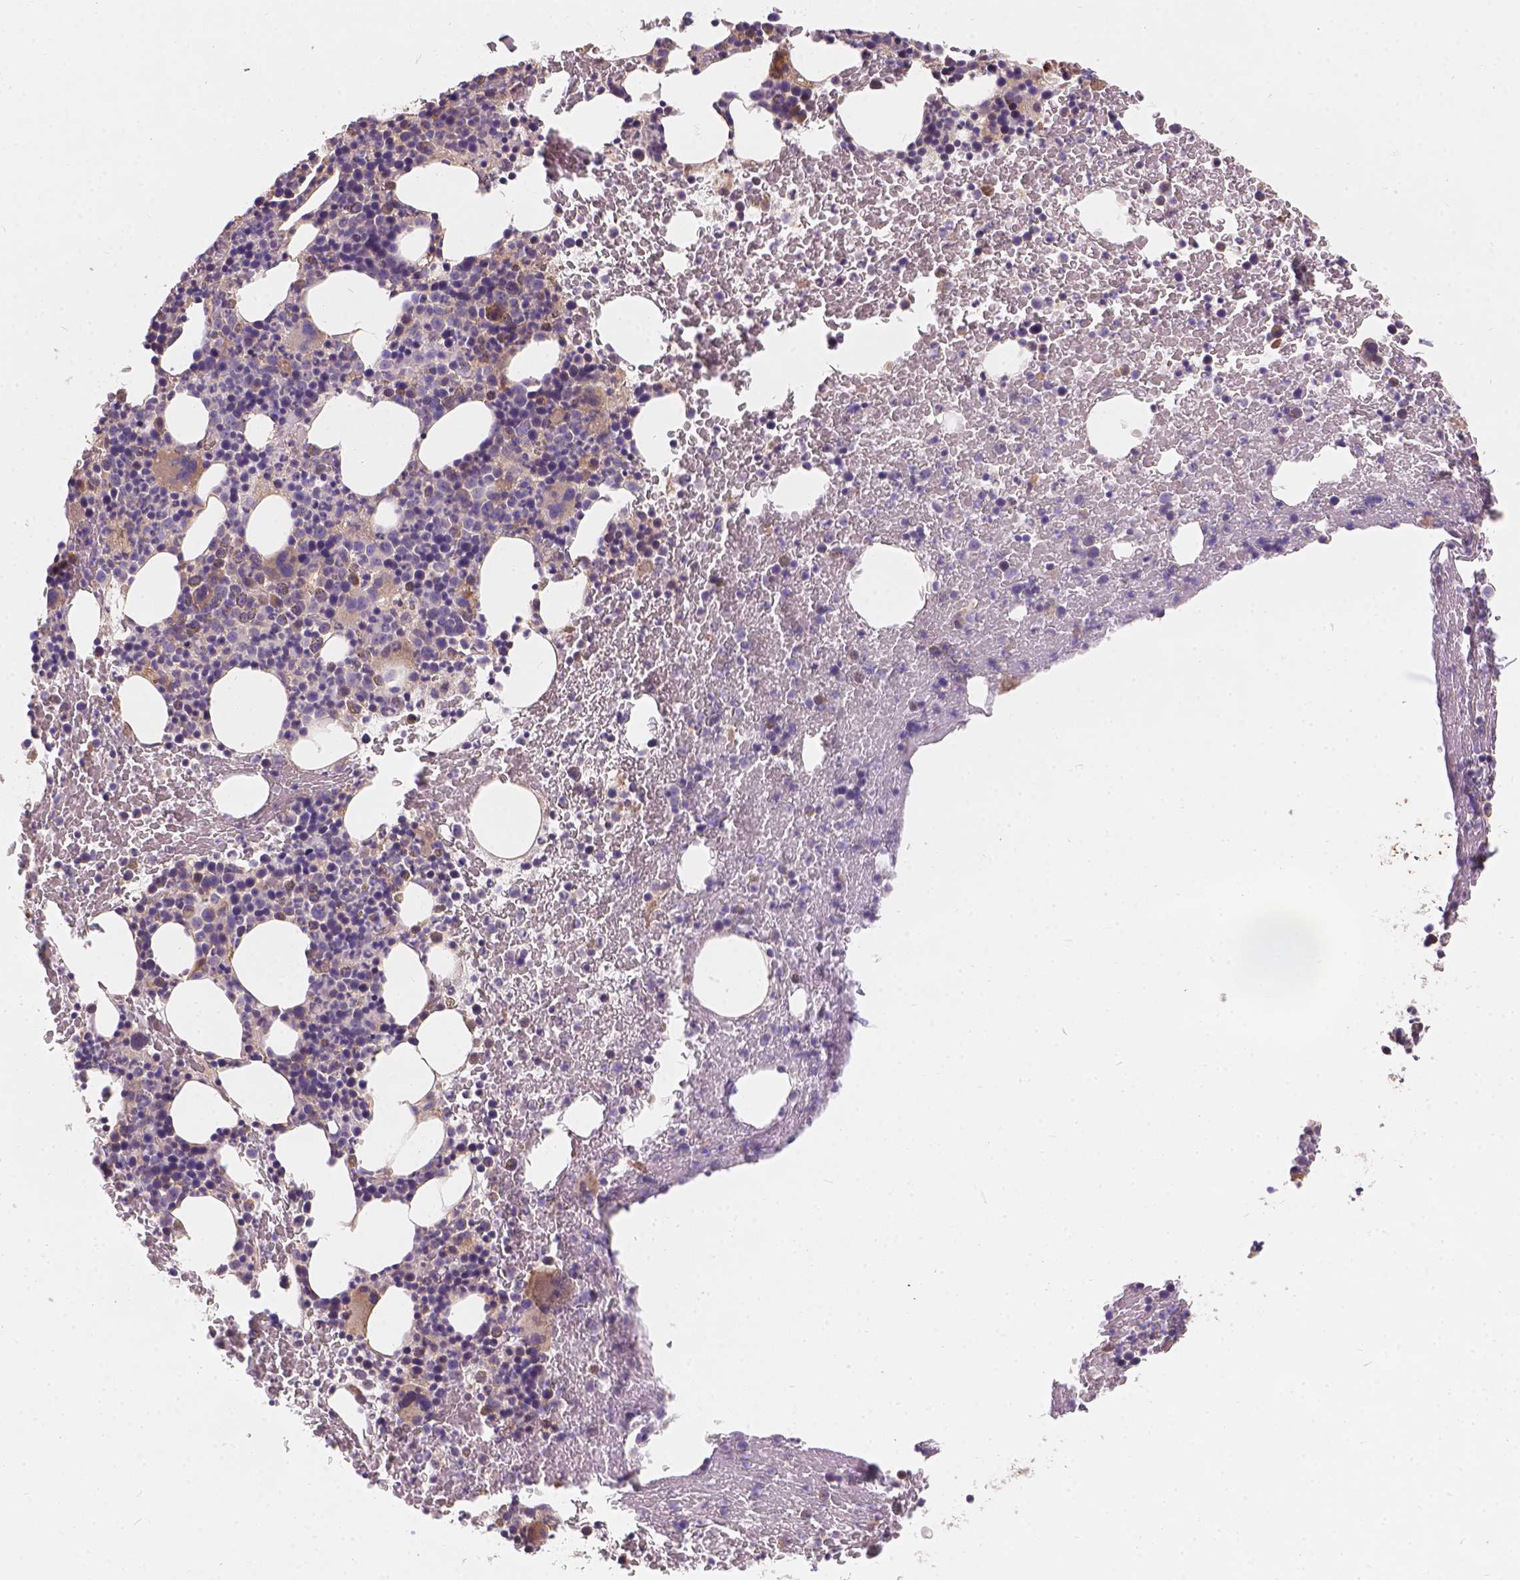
{"staining": {"intensity": "strong", "quantity": "<25%", "location": "cytoplasmic/membranous"}, "tissue": "bone marrow", "cell_type": "Hematopoietic cells", "image_type": "normal", "snomed": [{"axis": "morphology", "description": "Normal tissue, NOS"}, {"axis": "topography", "description": "Bone marrow"}], "caption": "Immunohistochemical staining of benign human bone marrow reveals <25% levels of strong cytoplasmic/membranous protein staining in about <25% of hematopoietic cells.", "gene": "CDK10", "patient": {"sex": "male", "age": 72}}